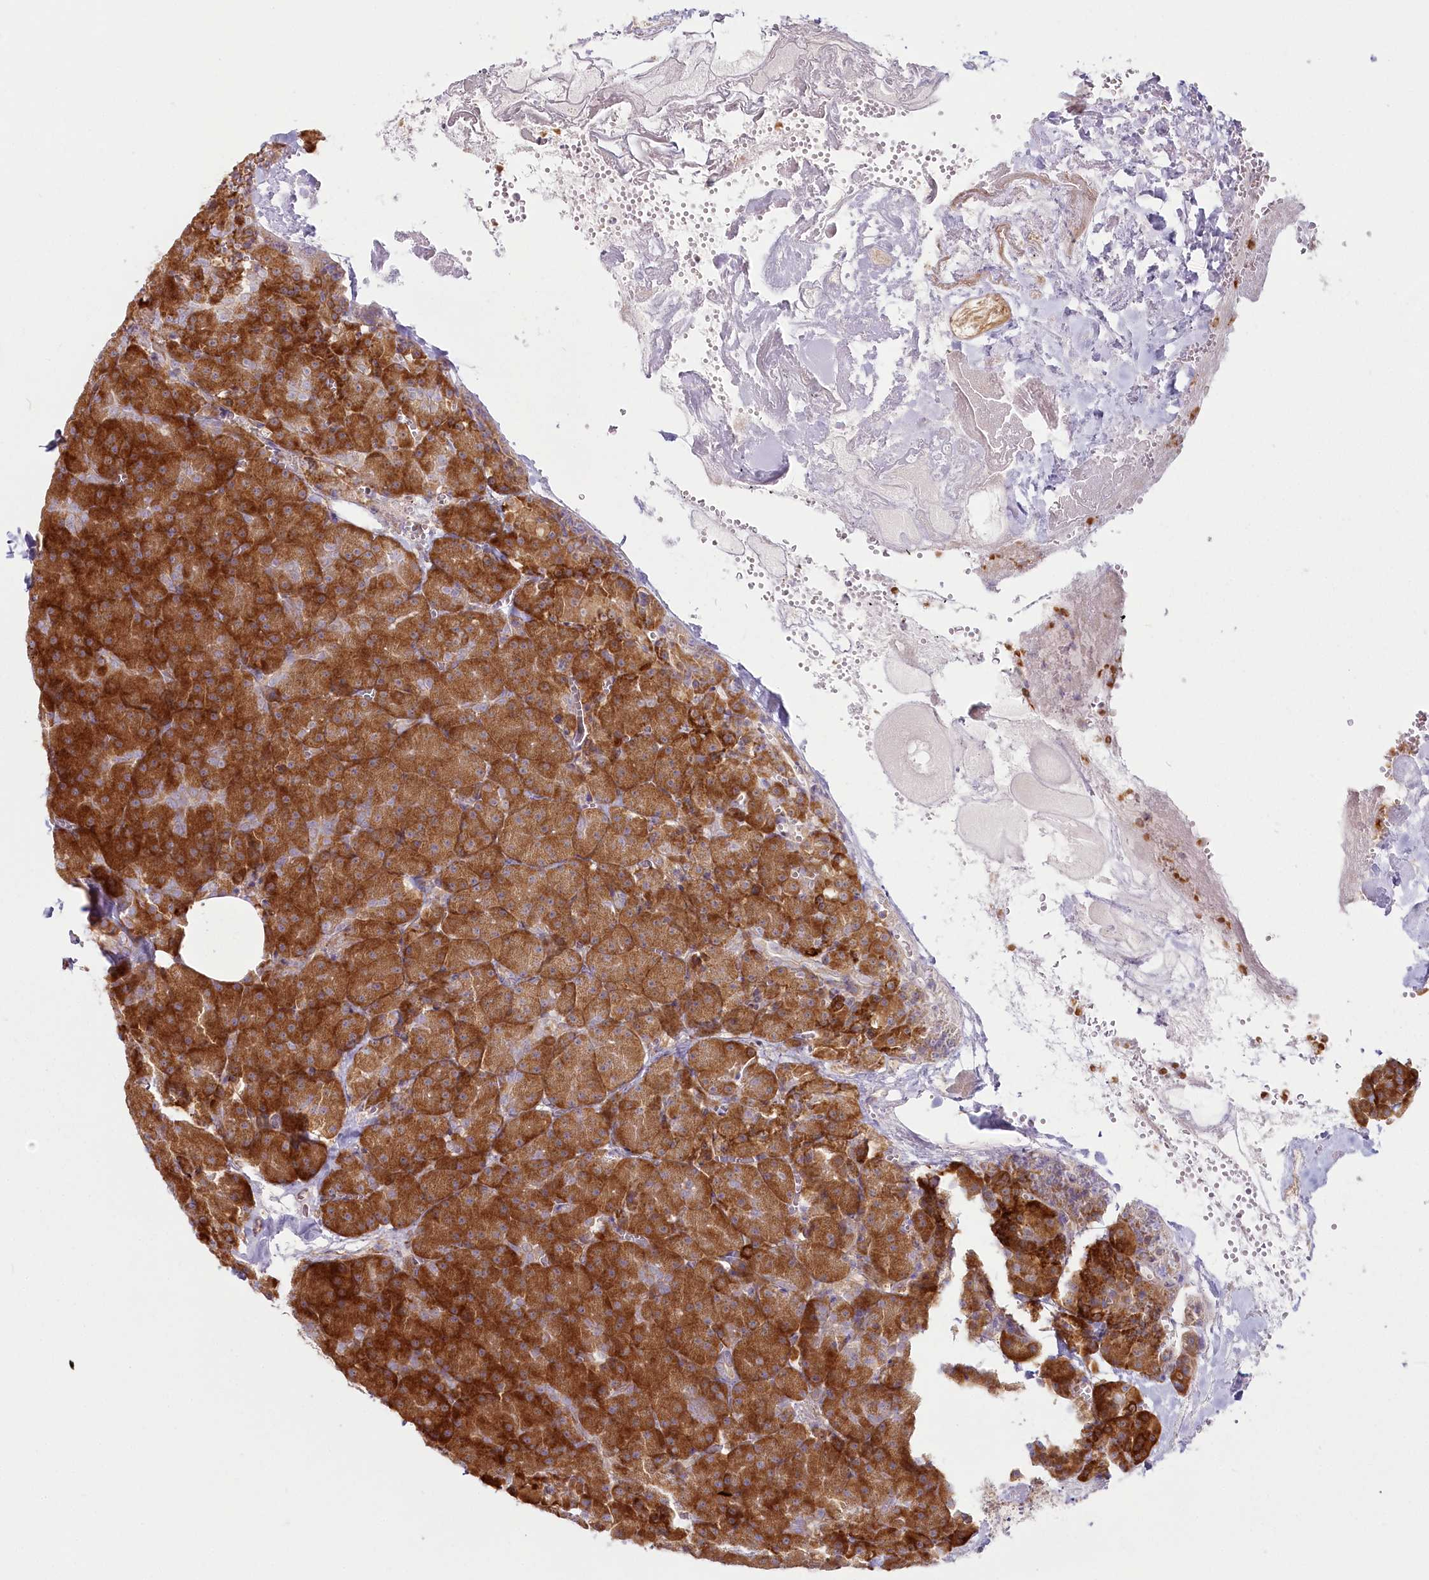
{"staining": {"intensity": "strong", "quantity": ">75%", "location": "cytoplasmic/membranous"}, "tissue": "pancreas", "cell_type": "Exocrine glandular cells", "image_type": "normal", "snomed": [{"axis": "morphology", "description": "Normal tissue, NOS"}, {"axis": "morphology", "description": "Carcinoid, malignant, NOS"}, {"axis": "topography", "description": "Pancreas"}], "caption": "This is an image of IHC staining of unremarkable pancreas, which shows strong positivity in the cytoplasmic/membranous of exocrine glandular cells.", "gene": "HARS2", "patient": {"sex": "female", "age": 35}}